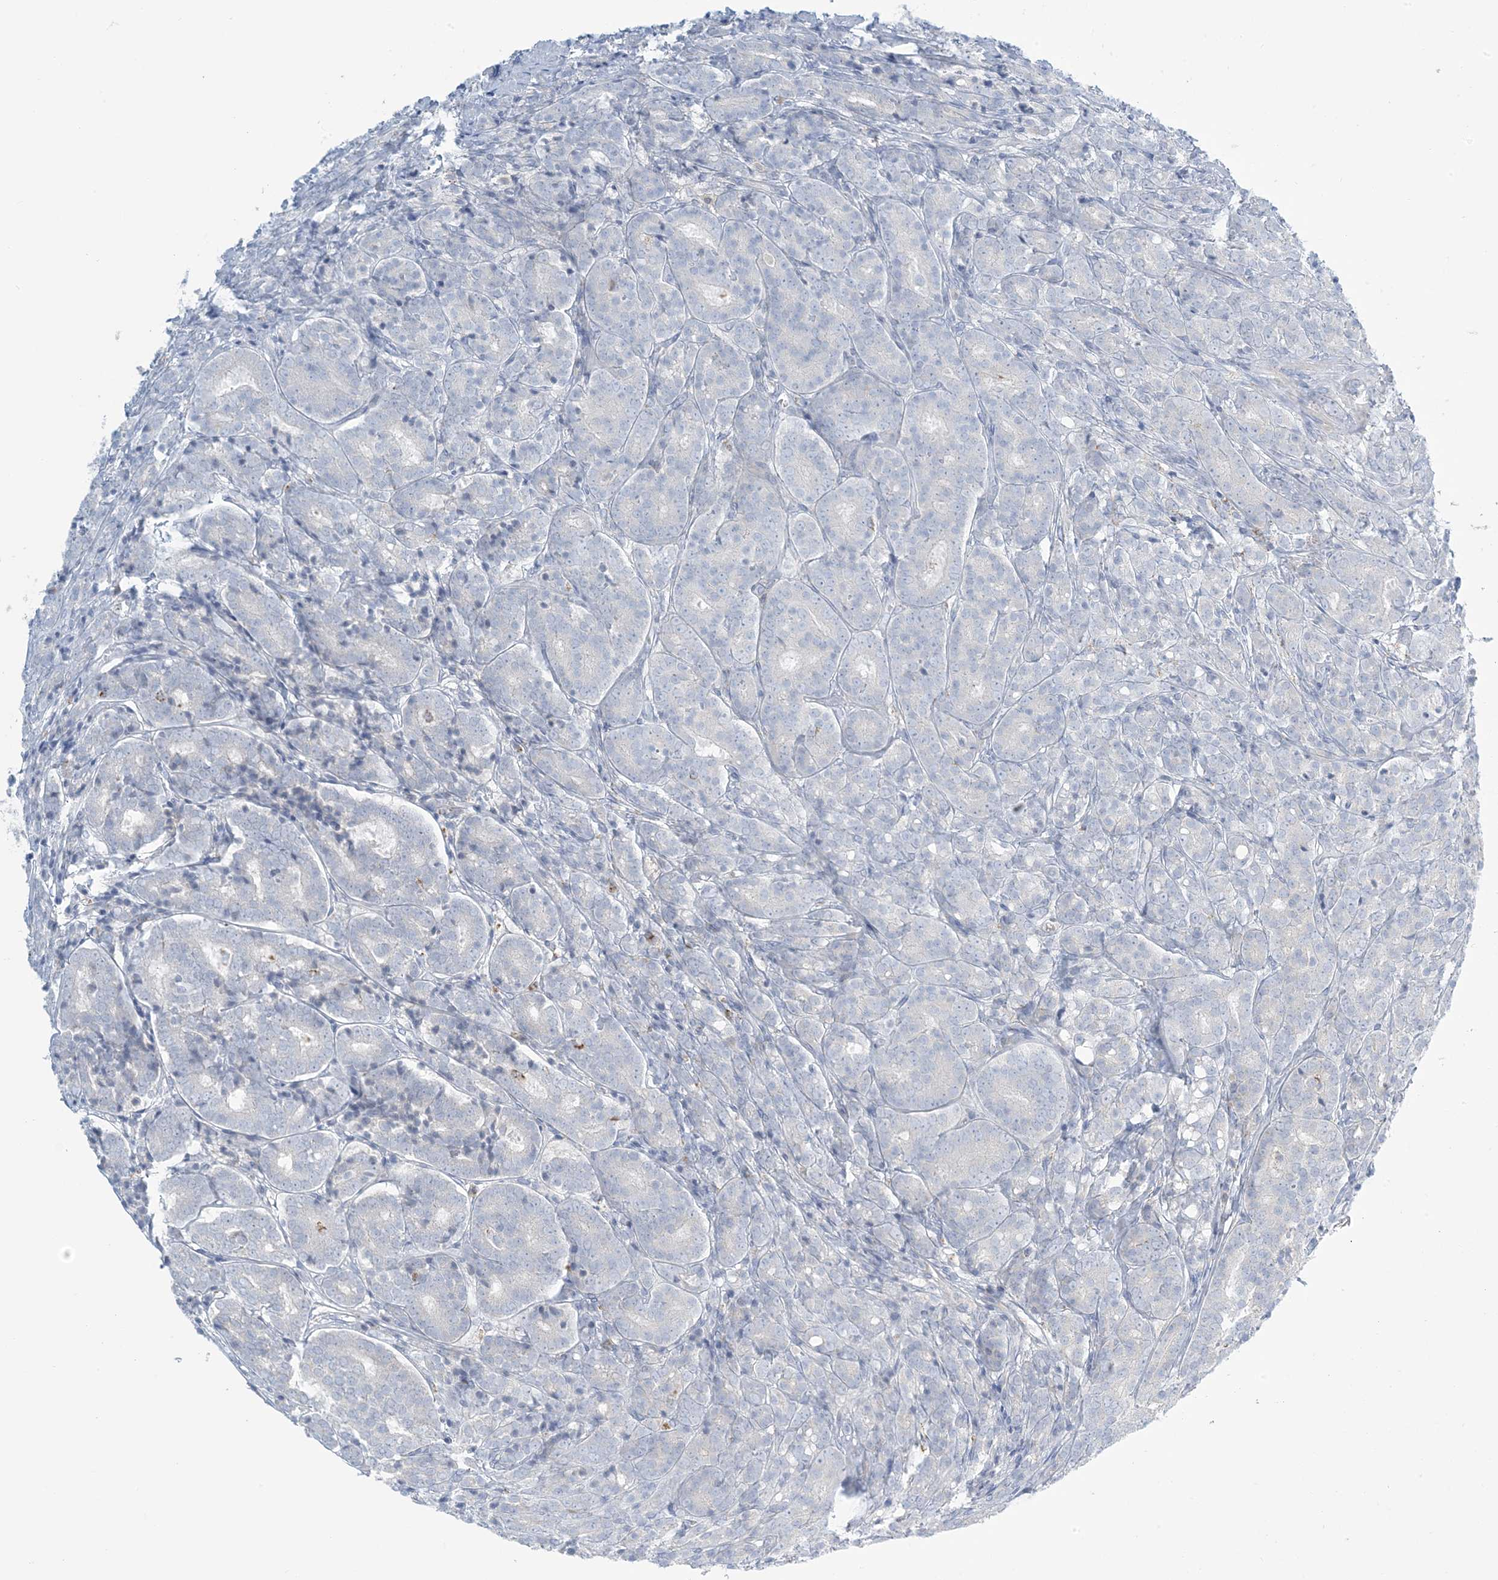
{"staining": {"intensity": "negative", "quantity": "none", "location": "none"}, "tissue": "prostate cancer", "cell_type": "Tumor cells", "image_type": "cancer", "snomed": [{"axis": "morphology", "description": "Adenocarcinoma, High grade"}, {"axis": "topography", "description": "Prostate"}], "caption": "This is an immunohistochemistry micrograph of human high-grade adenocarcinoma (prostate). There is no staining in tumor cells.", "gene": "ZDHHC4", "patient": {"sex": "male", "age": 62}}